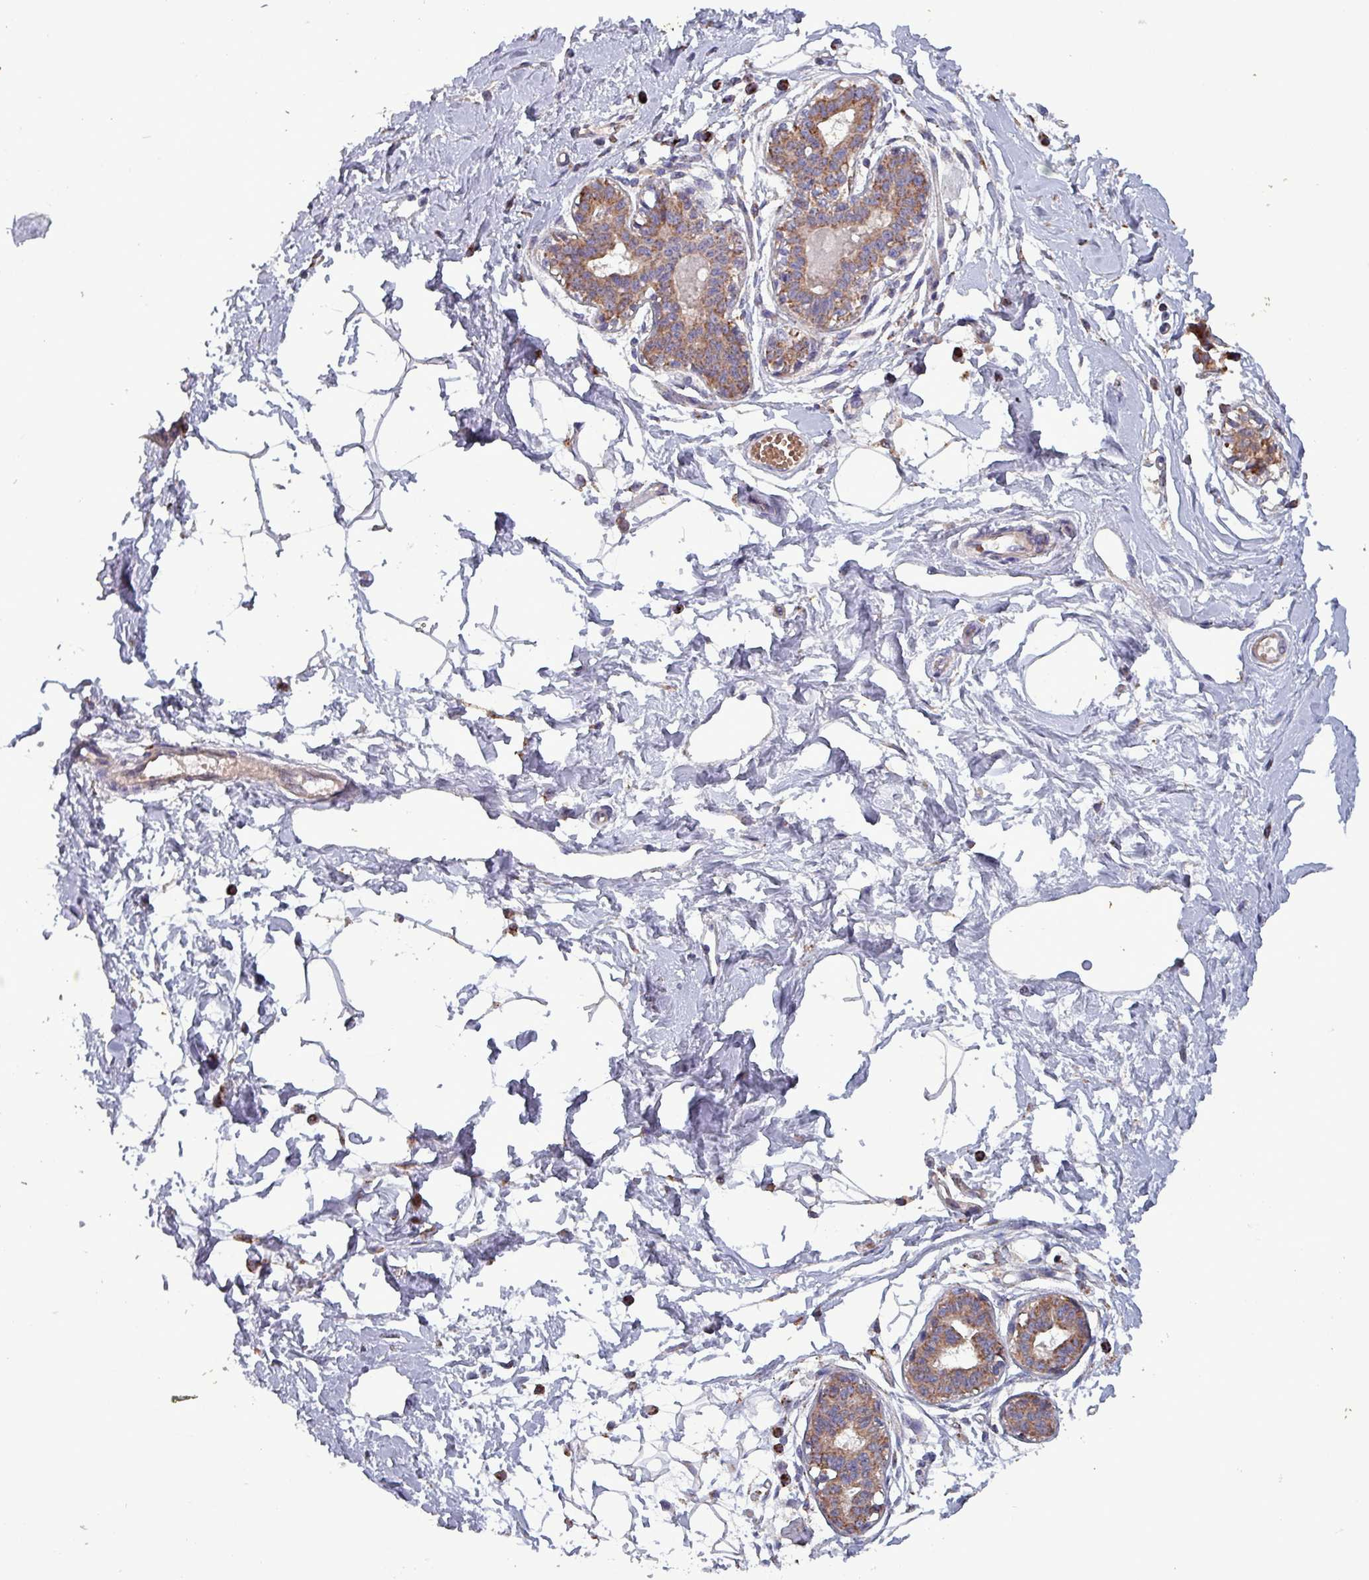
{"staining": {"intensity": "negative", "quantity": "none", "location": "none"}, "tissue": "breast", "cell_type": "Adipocytes", "image_type": "normal", "snomed": [{"axis": "morphology", "description": "Normal tissue, NOS"}, {"axis": "topography", "description": "Breast"}], "caption": "High power microscopy histopathology image of an immunohistochemistry photomicrograph of unremarkable breast, revealing no significant expression in adipocytes.", "gene": "ZNF322", "patient": {"sex": "female", "age": 45}}